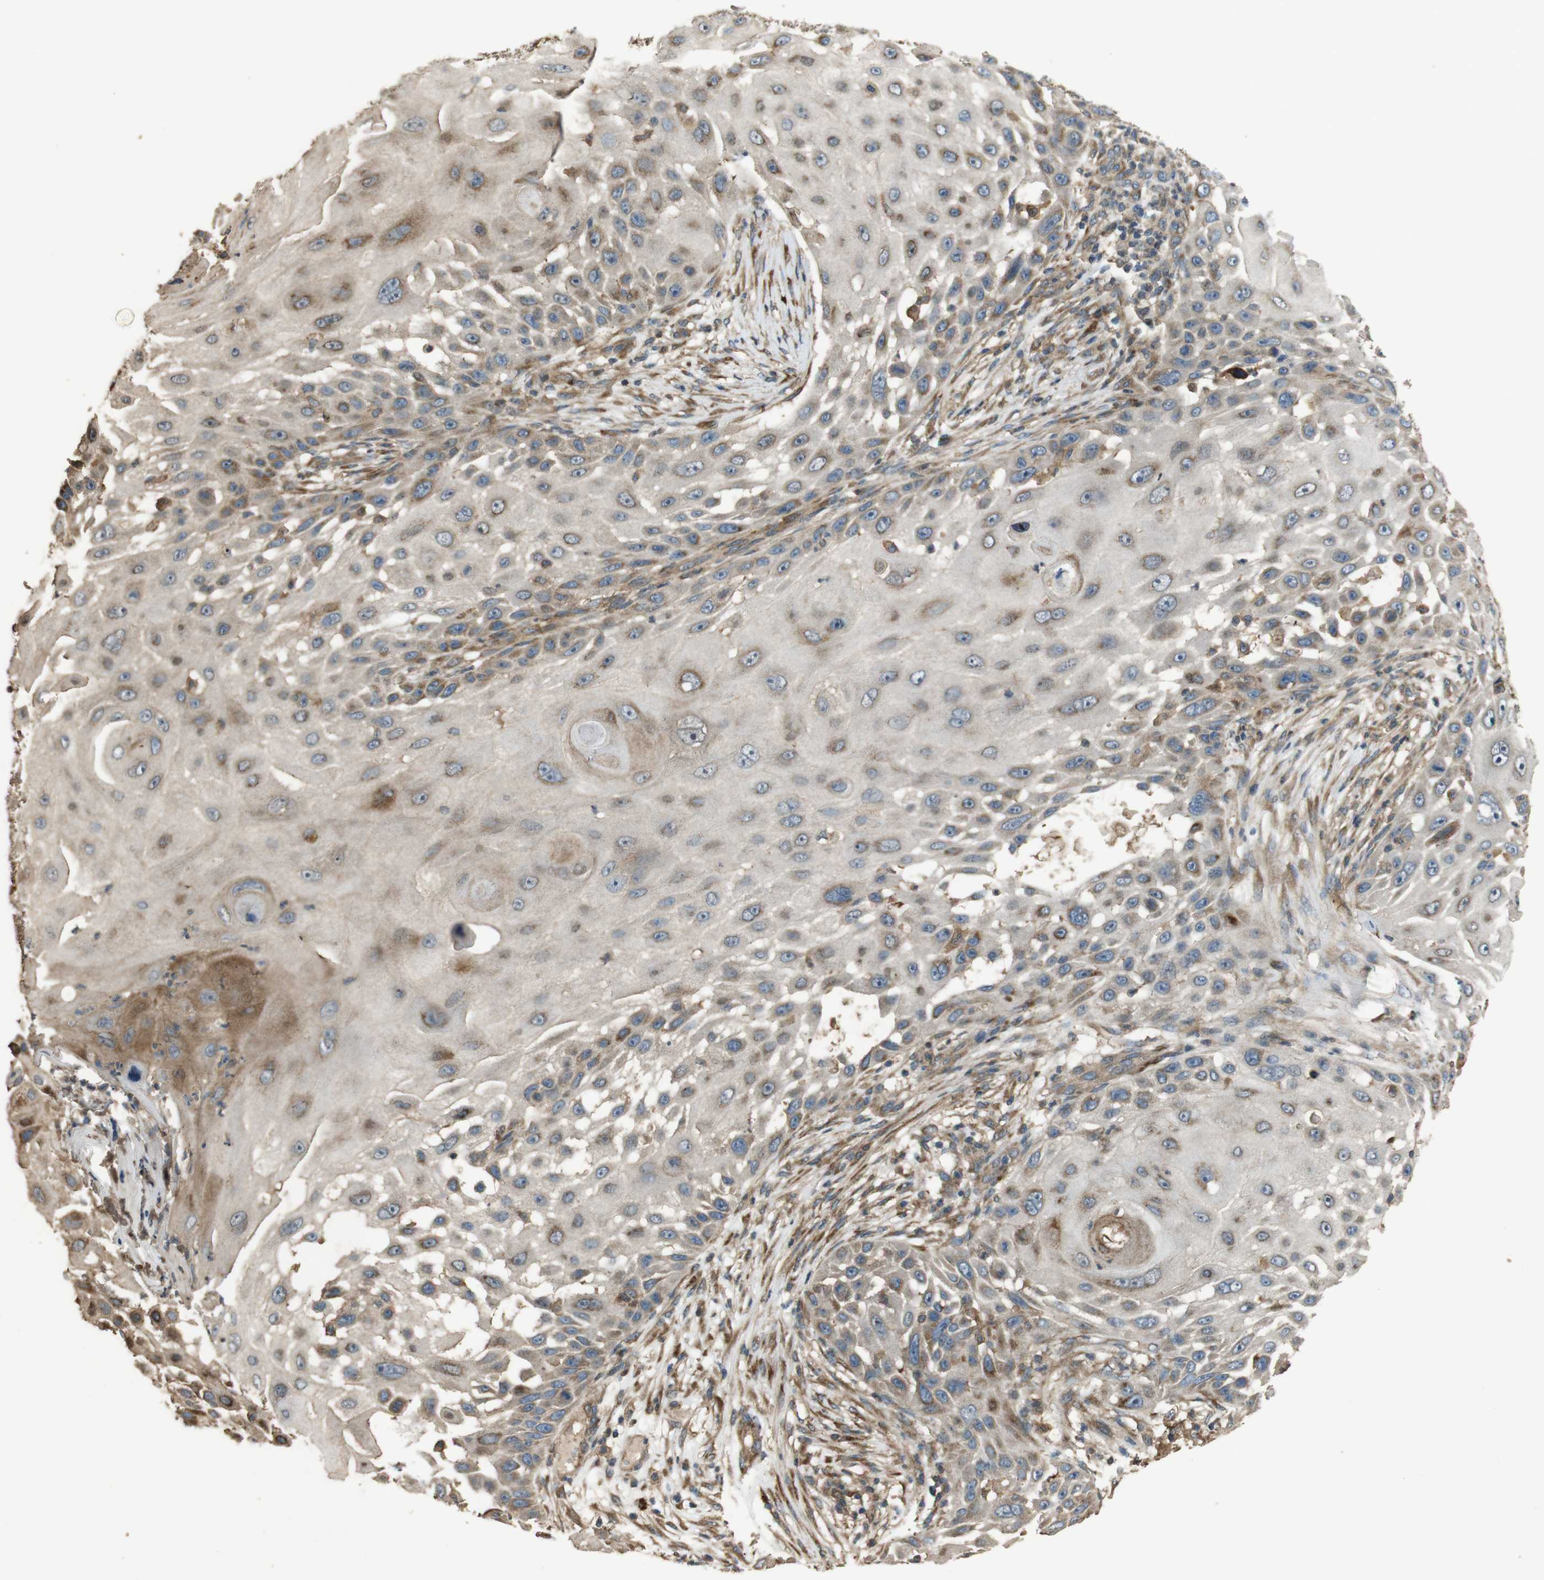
{"staining": {"intensity": "moderate", "quantity": "25%-75%", "location": "cytoplasmic/membranous"}, "tissue": "skin cancer", "cell_type": "Tumor cells", "image_type": "cancer", "snomed": [{"axis": "morphology", "description": "Squamous cell carcinoma, NOS"}, {"axis": "topography", "description": "Skin"}], "caption": "This micrograph shows immunohistochemistry (IHC) staining of skin squamous cell carcinoma, with medium moderate cytoplasmic/membranous expression in about 25%-75% of tumor cells.", "gene": "ARHGAP24", "patient": {"sex": "female", "age": 44}}